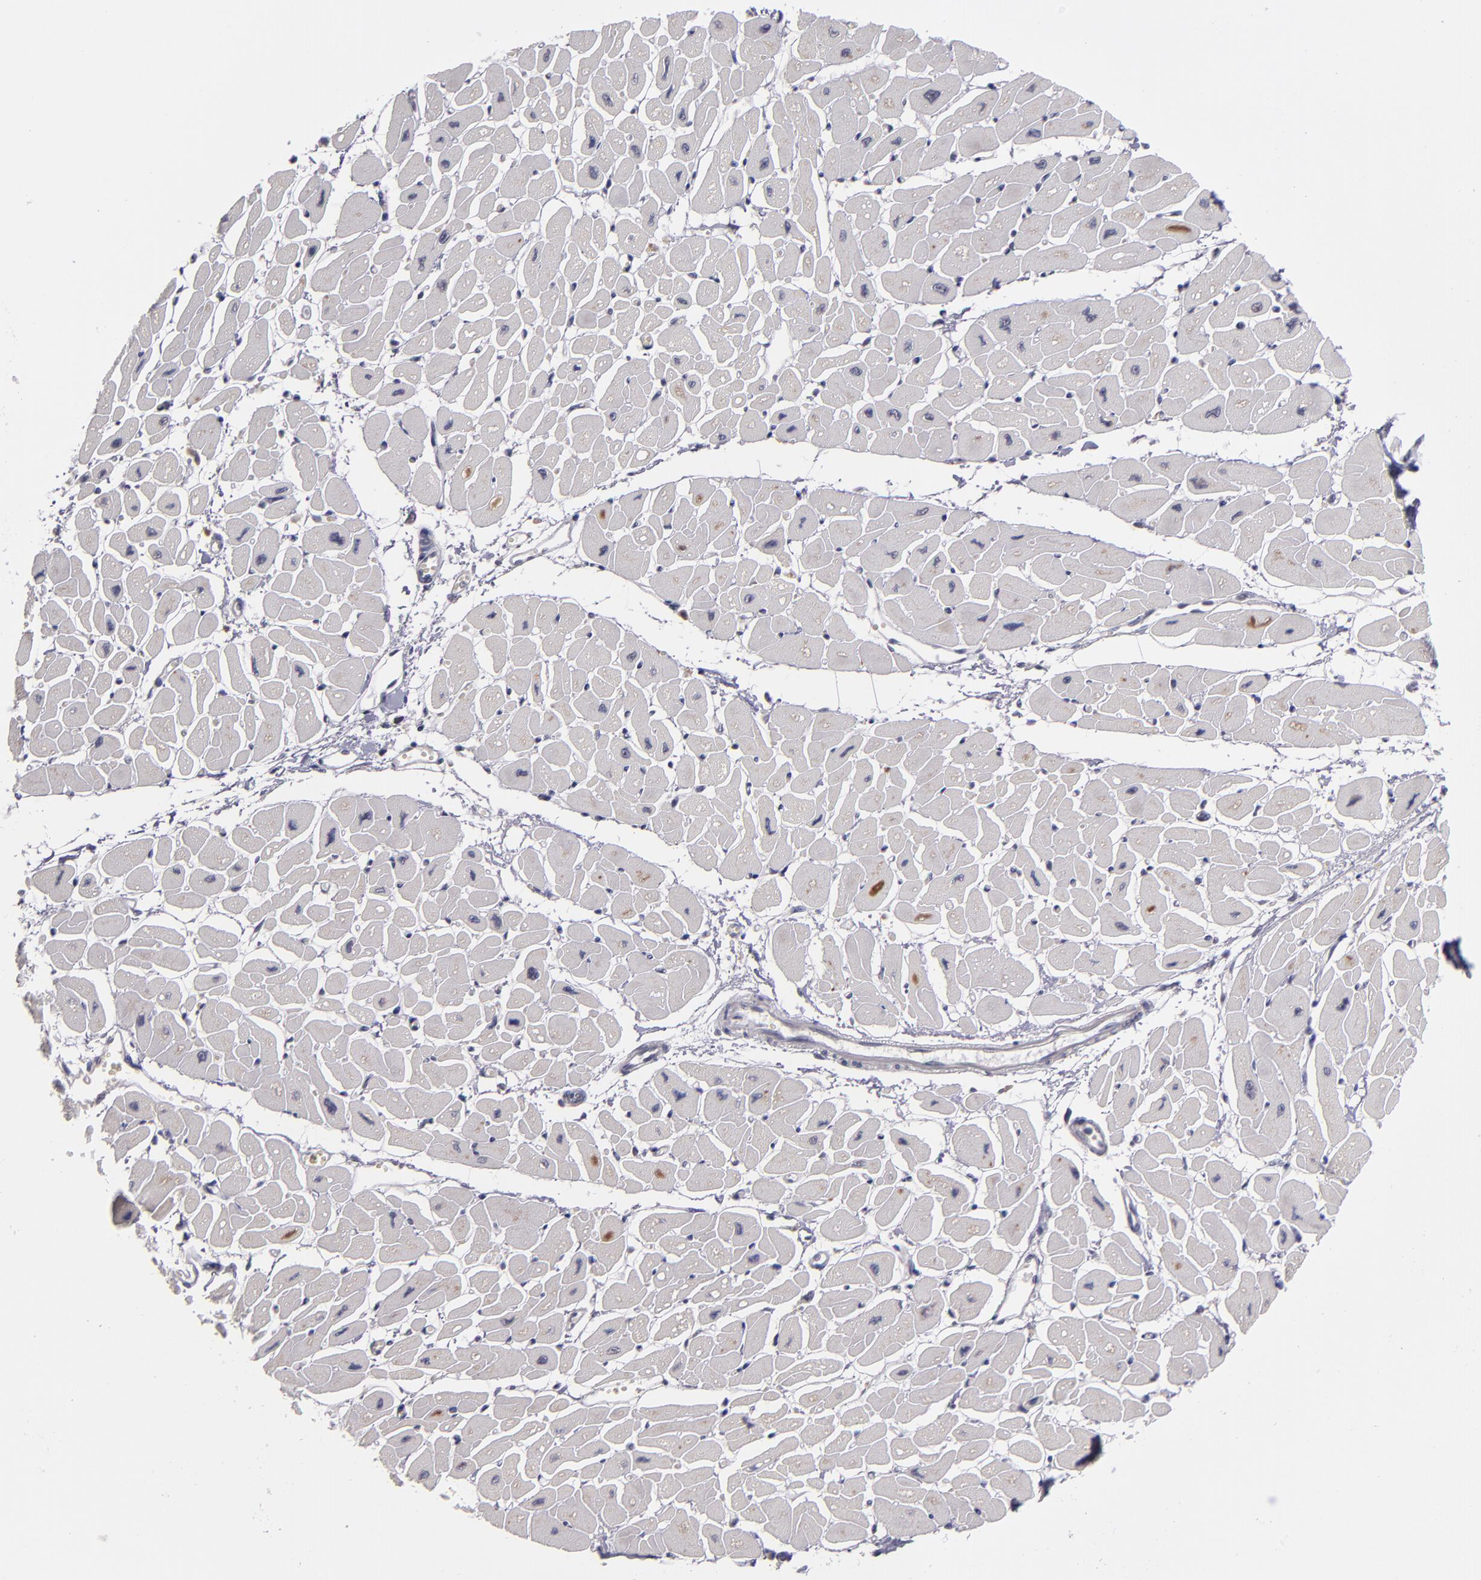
{"staining": {"intensity": "weak", "quantity": "<25%", "location": "cytoplasmic/membranous"}, "tissue": "heart muscle", "cell_type": "Cardiomyocytes", "image_type": "normal", "snomed": [{"axis": "morphology", "description": "Normal tissue, NOS"}, {"axis": "topography", "description": "Heart"}], "caption": "An IHC micrograph of normal heart muscle is shown. There is no staining in cardiomyocytes of heart muscle. (Stains: DAB (3,3'-diaminobenzidine) immunohistochemistry (IHC) with hematoxylin counter stain, Microscopy: brightfield microscopy at high magnification).", "gene": "CDC7", "patient": {"sex": "female", "age": 54}}